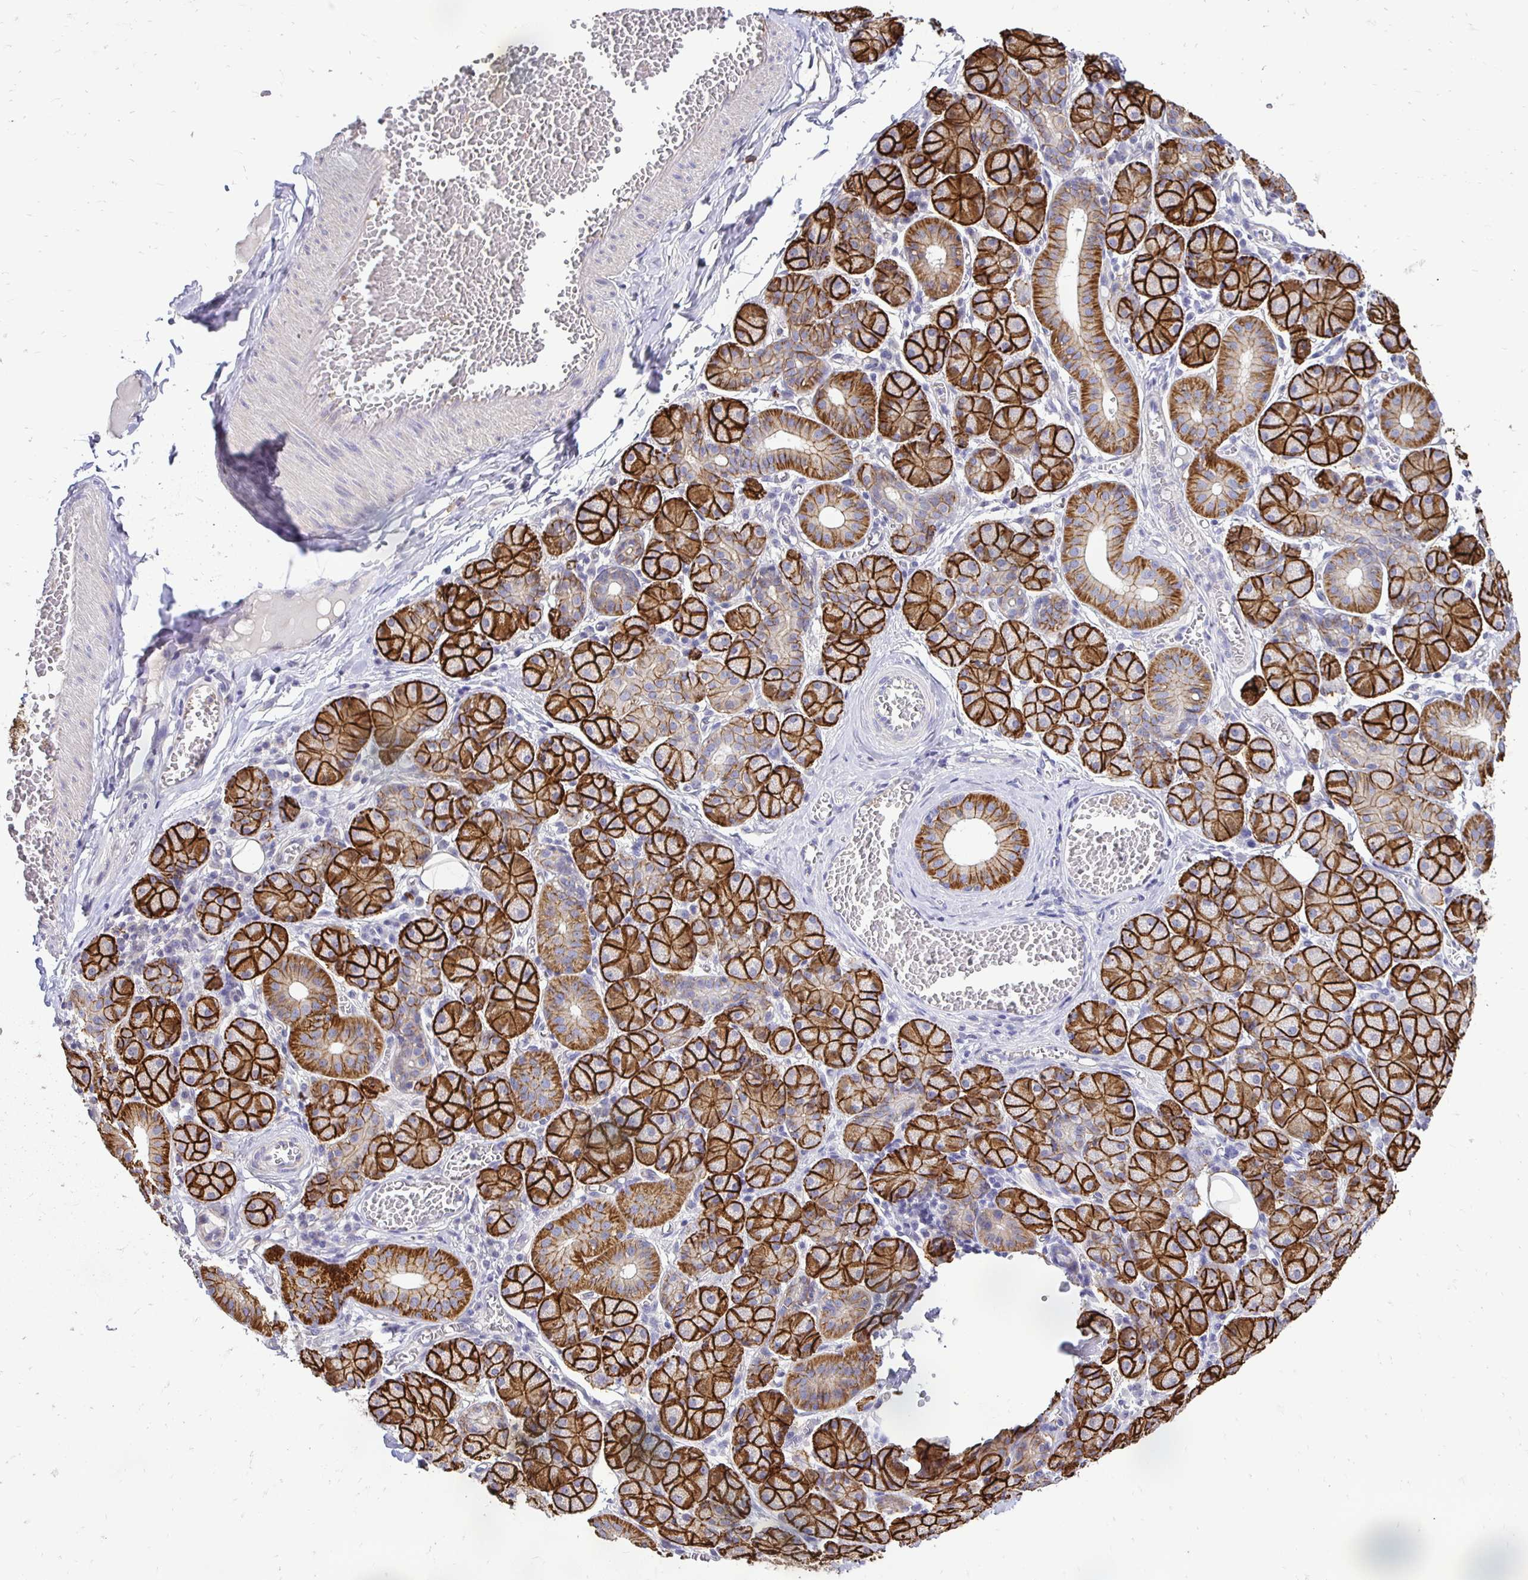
{"staining": {"intensity": "strong", "quantity": ">75%", "location": "cytoplasmic/membranous"}, "tissue": "salivary gland", "cell_type": "Glandular cells", "image_type": "normal", "snomed": [{"axis": "morphology", "description": "Normal tissue, NOS"}, {"axis": "topography", "description": "Salivary gland"}], "caption": "Protein expression by IHC demonstrates strong cytoplasmic/membranous staining in about >75% of glandular cells in normal salivary gland. (Stains: DAB in brown, nuclei in blue, Microscopy: brightfield microscopy at high magnification).", "gene": "SLC9A1", "patient": {"sex": "female", "age": 24}}